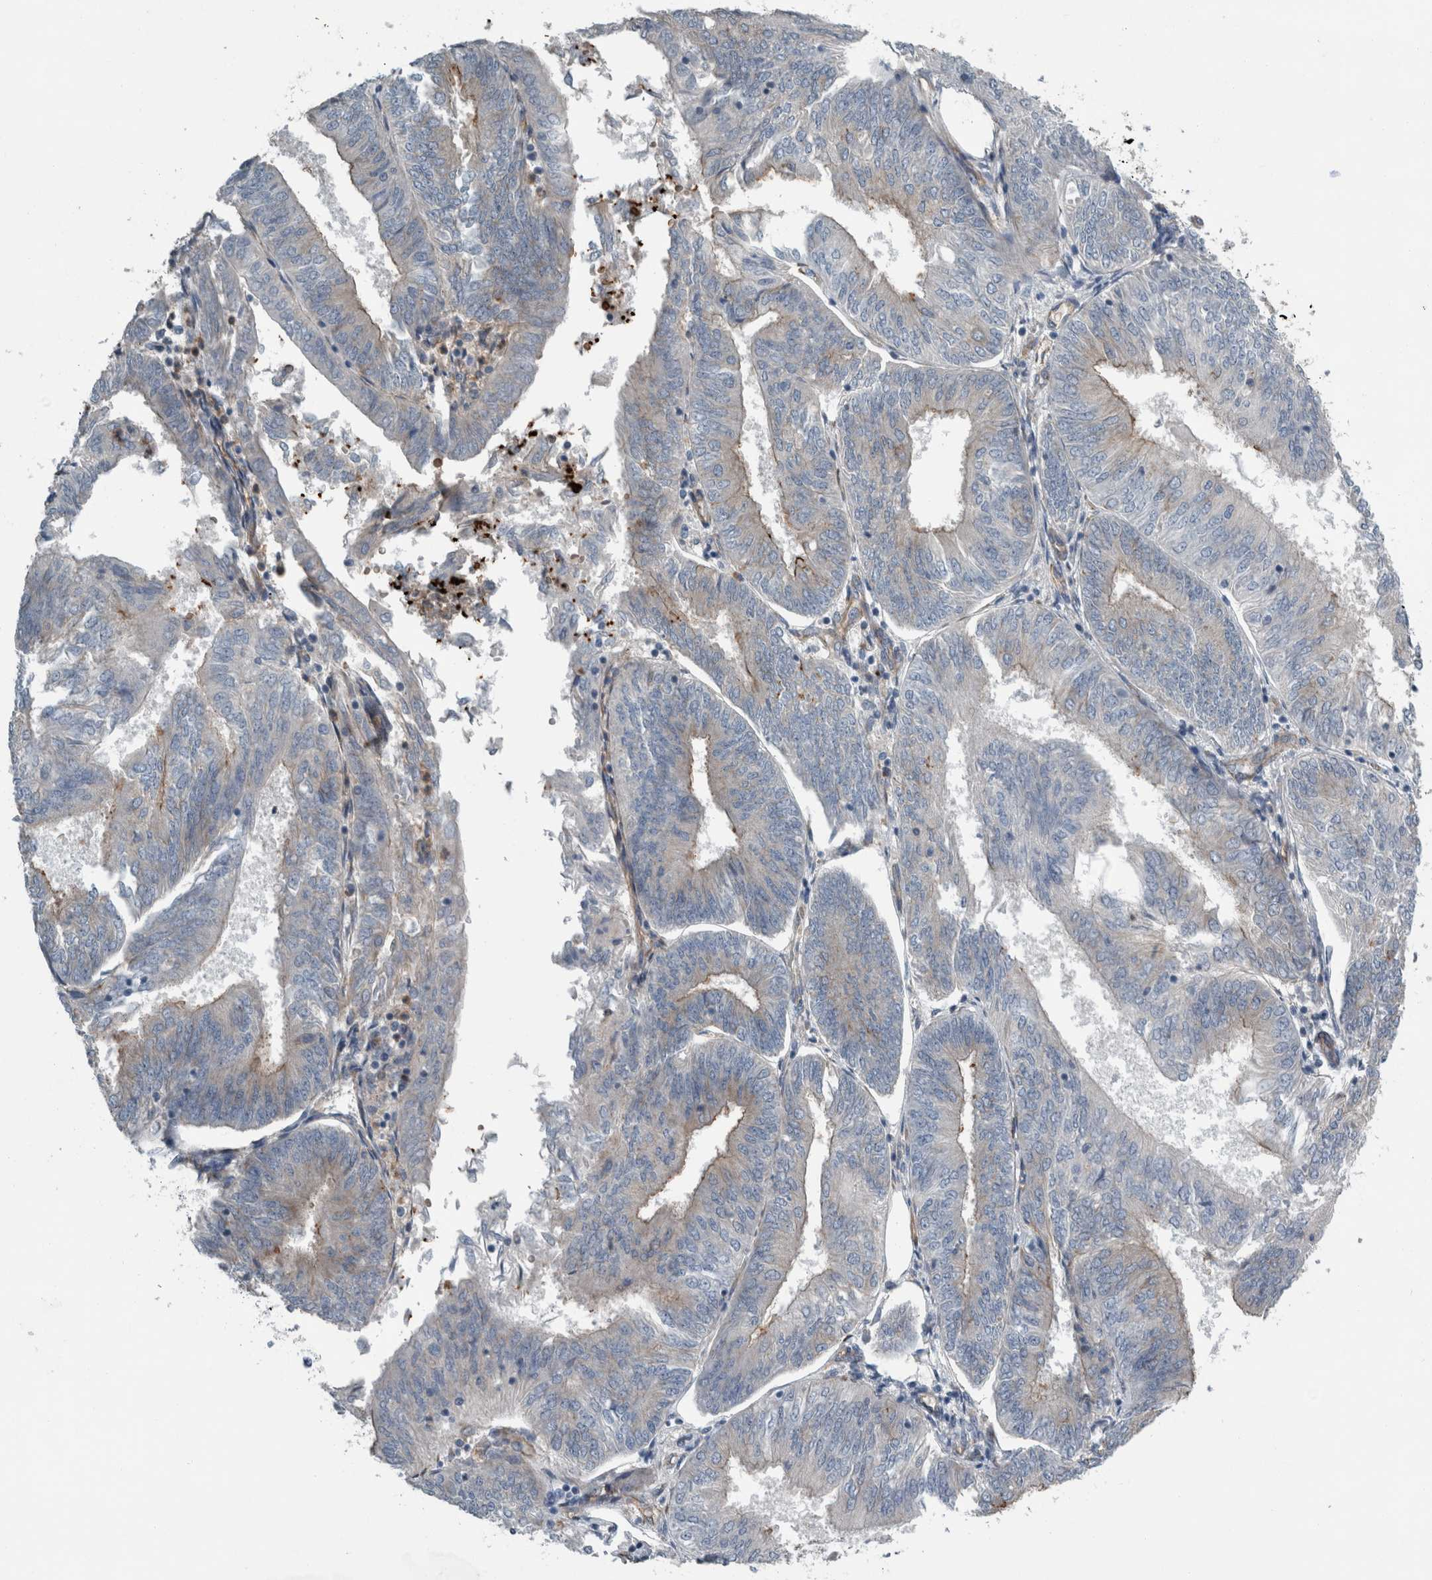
{"staining": {"intensity": "weak", "quantity": "25%-75%", "location": "cytoplasmic/membranous"}, "tissue": "endometrial cancer", "cell_type": "Tumor cells", "image_type": "cancer", "snomed": [{"axis": "morphology", "description": "Adenocarcinoma, NOS"}, {"axis": "topography", "description": "Endometrium"}], "caption": "The image demonstrates immunohistochemical staining of endometrial cancer. There is weak cytoplasmic/membranous staining is appreciated in approximately 25%-75% of tumor cells.", "gene": "GLT8D2", "patient": {"sex": "female", "age": 58}}